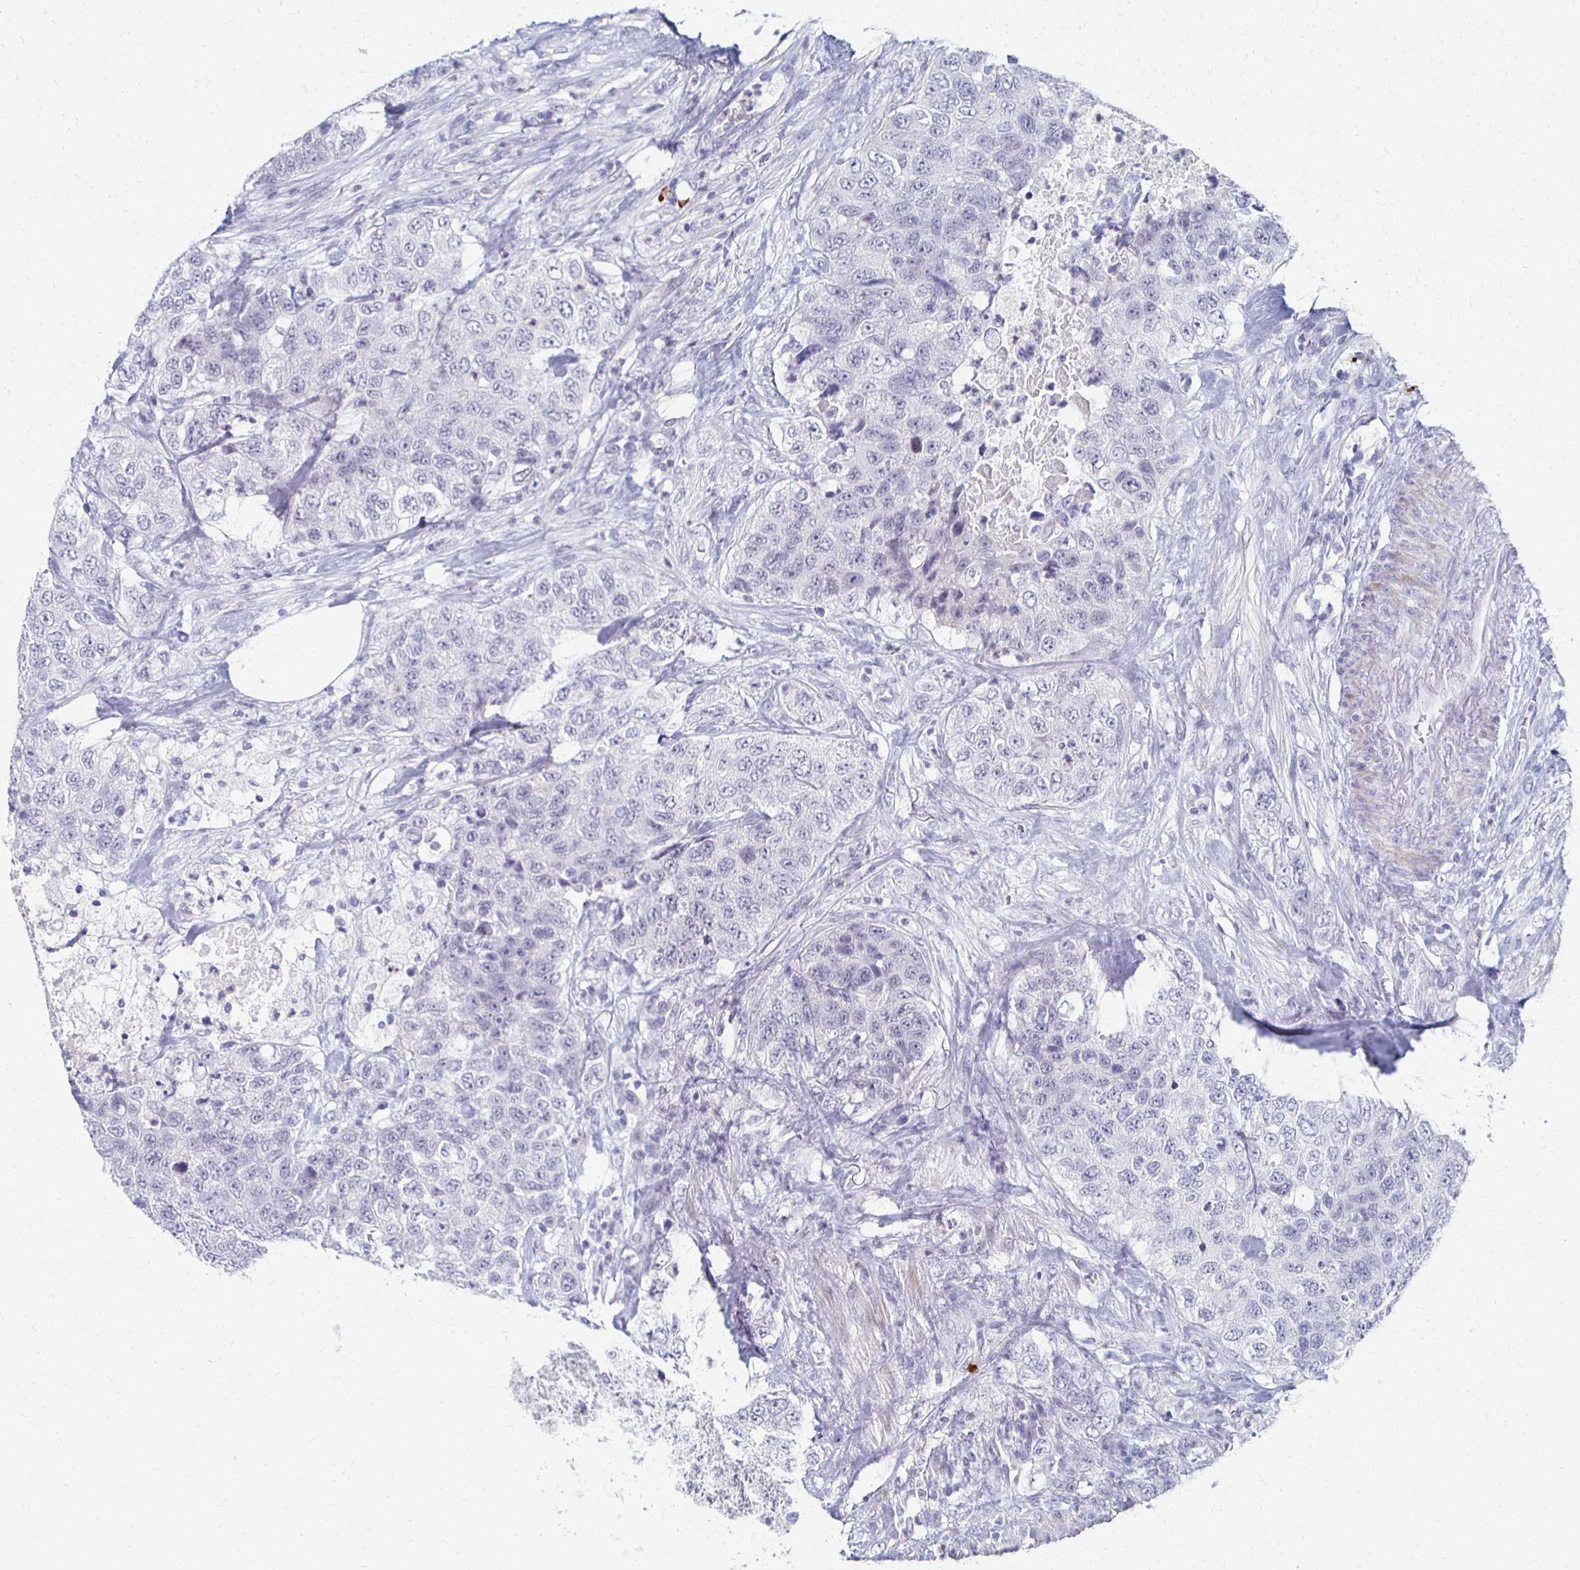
{"staining": {"intensity": "negative", "quantity": "none", "location": "none"}, "tissue": "urothelial cancer", "cell_type": "Tumor cells", "image_type": "cancer", "snomed": [{"axis": "morphology", "description": "Urothelial carcinoma, High grade"}, {"axis": "topography", "description": "Urinary bladder"}], "caption": "Immunohistochemical staining of human urothelial cancer reveals no significant expression in tumor cells.", "gene": "CXCR2", "patient": {"sex": "female", "age": 78}}